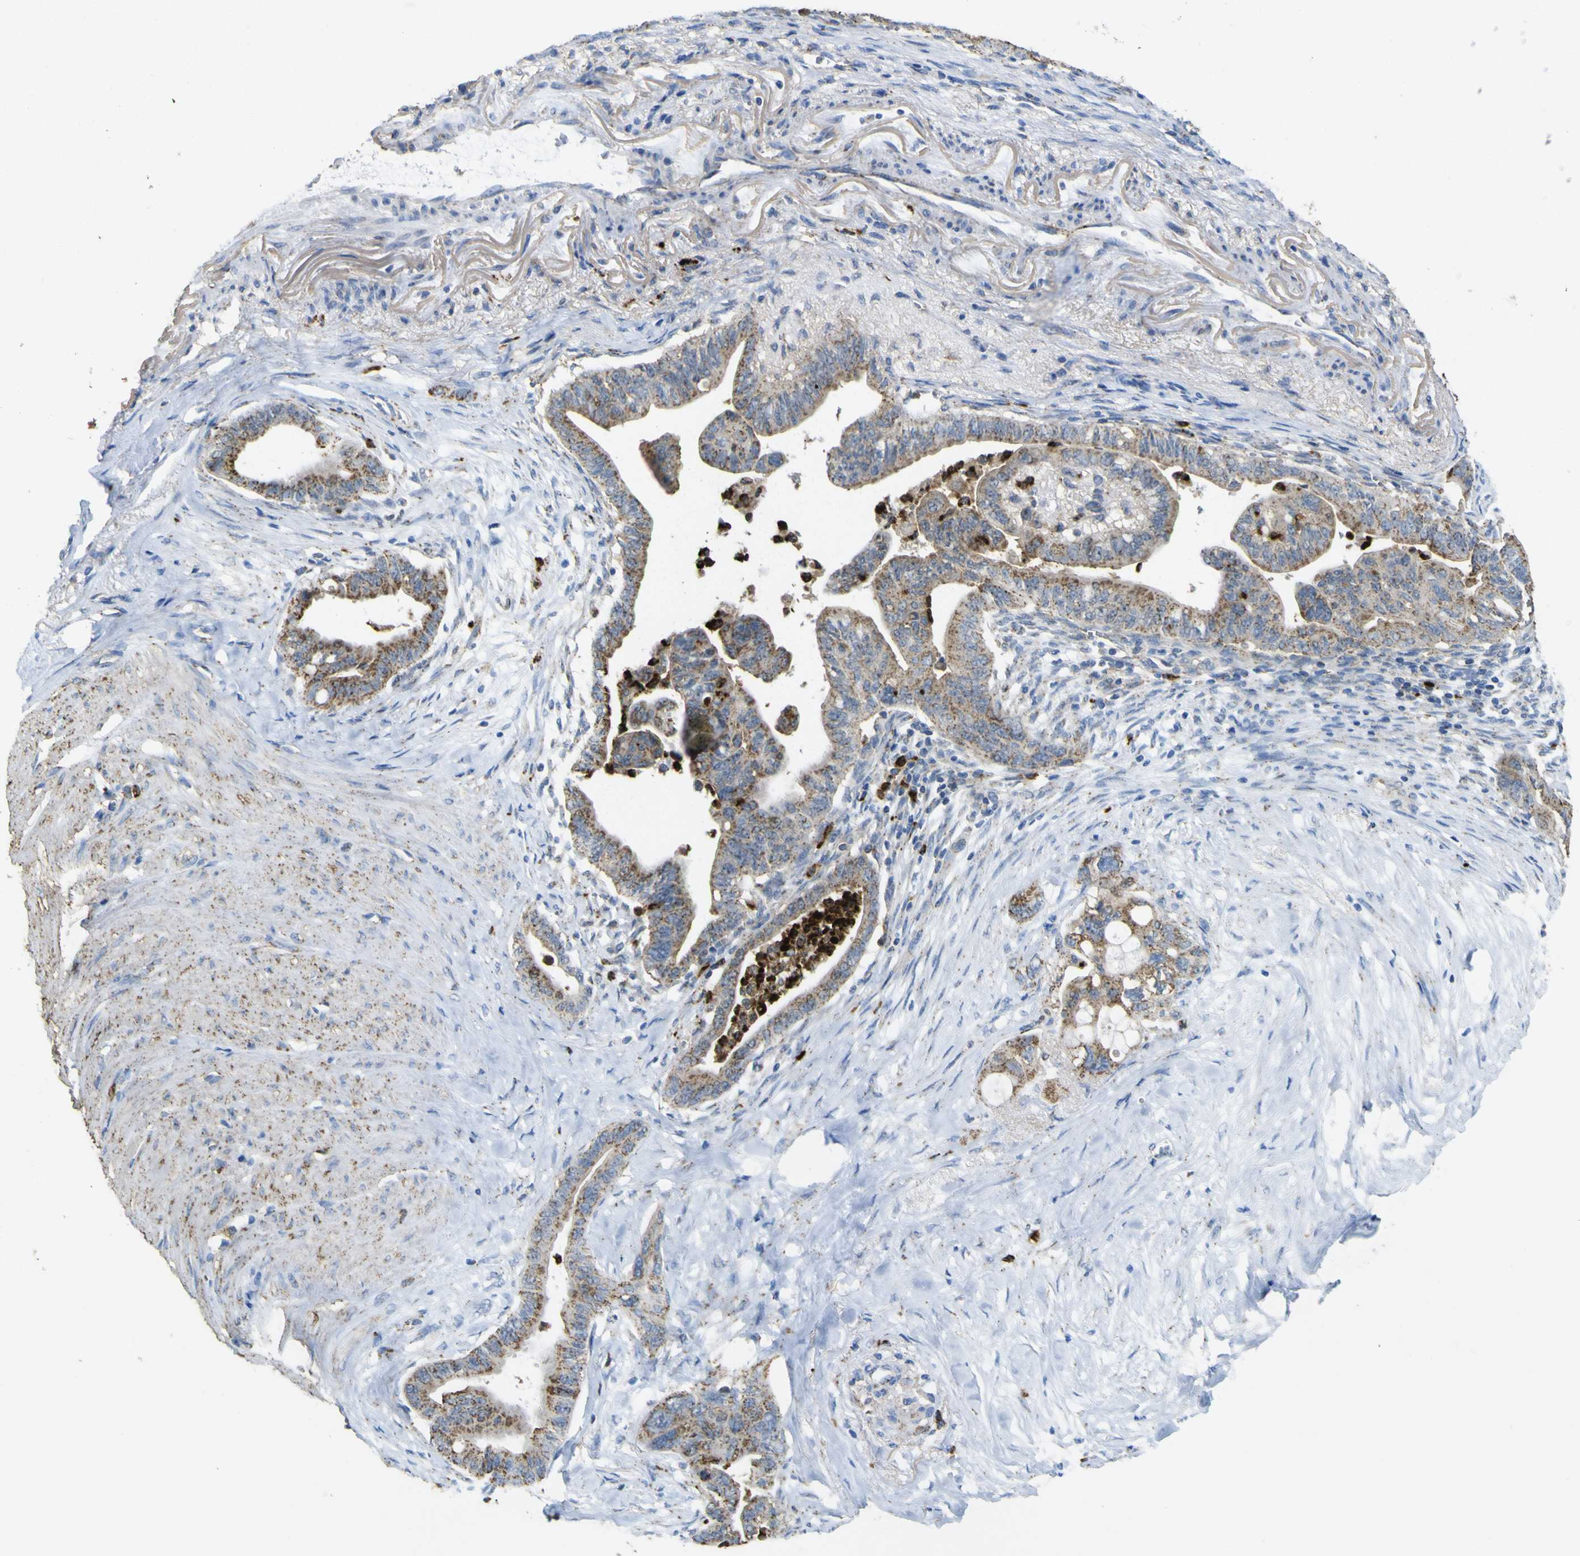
{"staining": {"intensity": "strong", "quantity": ">75%", "location": "cytoplasmic/membranous"}, "tissue": "pancreatic cancer", "cell_type": "Tumor cells", "image_type": "cancer", "snomed": [{"axis": "morphology", "description": "Adenocarcinoma, NOS"}, {"axis": "topography", "description": "Pancreas"}], "caption": "Immunohistochemistry of pancreatic cancer exhibits high levels of strong cytoplasmic/membranous positivity in approximately >75% of tumor cells.", "gene": "ACSL3", "patient": {"sex": "male", "age": 70}}